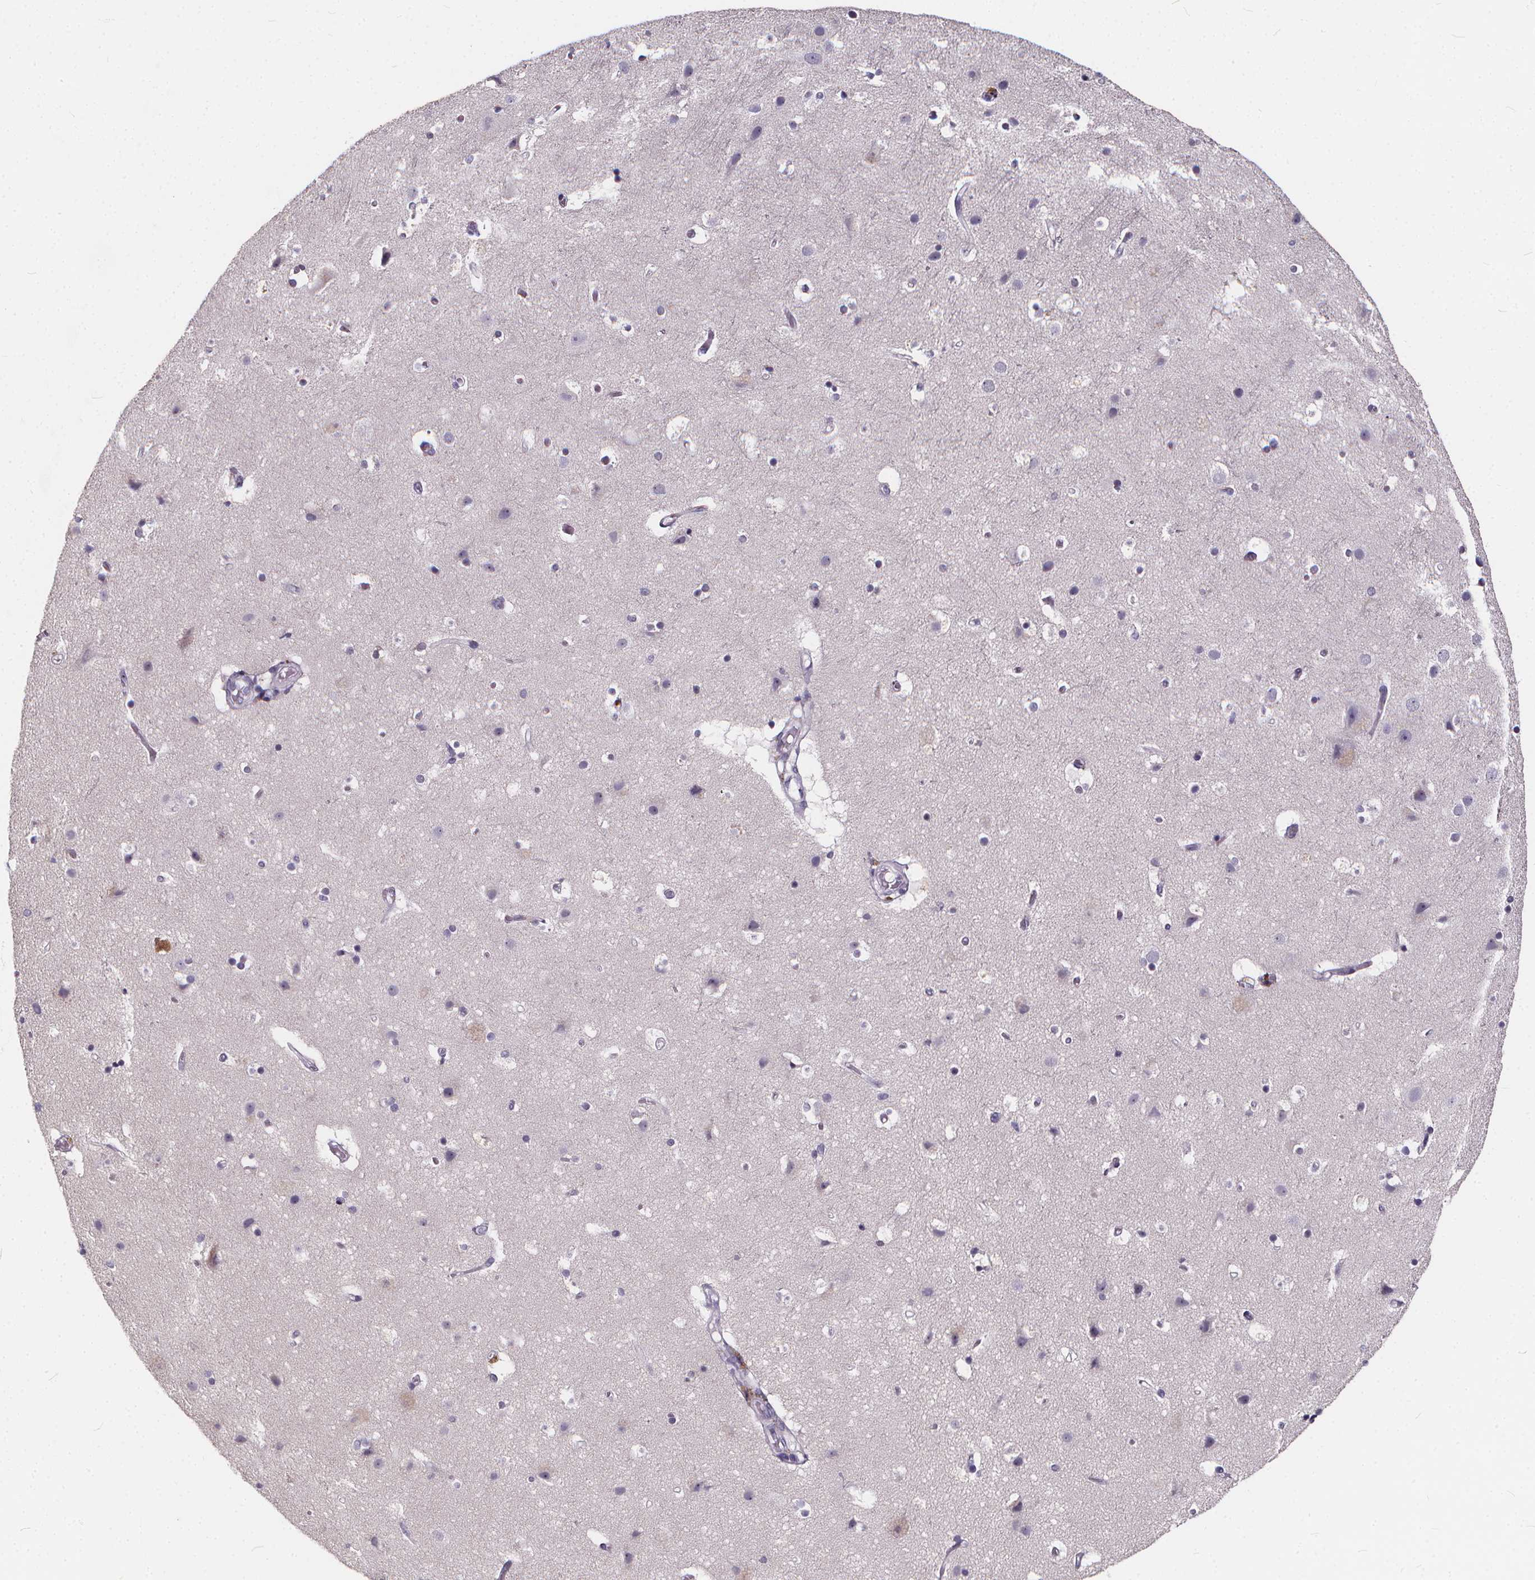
{"staining": {"intensity": "negative", "quantity": "none", "location": "none"}, "tissue": "cerebral cortex", "cell_type": "Endothelial cells", "image_type": "normal", "snomed": [{"axis": "morphology", "description": "Normal tissue, NOS"}, {"axis": "topography", "description": "Cerebral cortex"}], "caption": "Protein analysis of normal cerebral cortex shows no significant staining in endothelial cells. The staining is performed using DAB brown chromogen with nuclei counter-stained in using hematoxylin.", "gene": "SPEF2", "patient": {"sex": "female", "age": 52}}